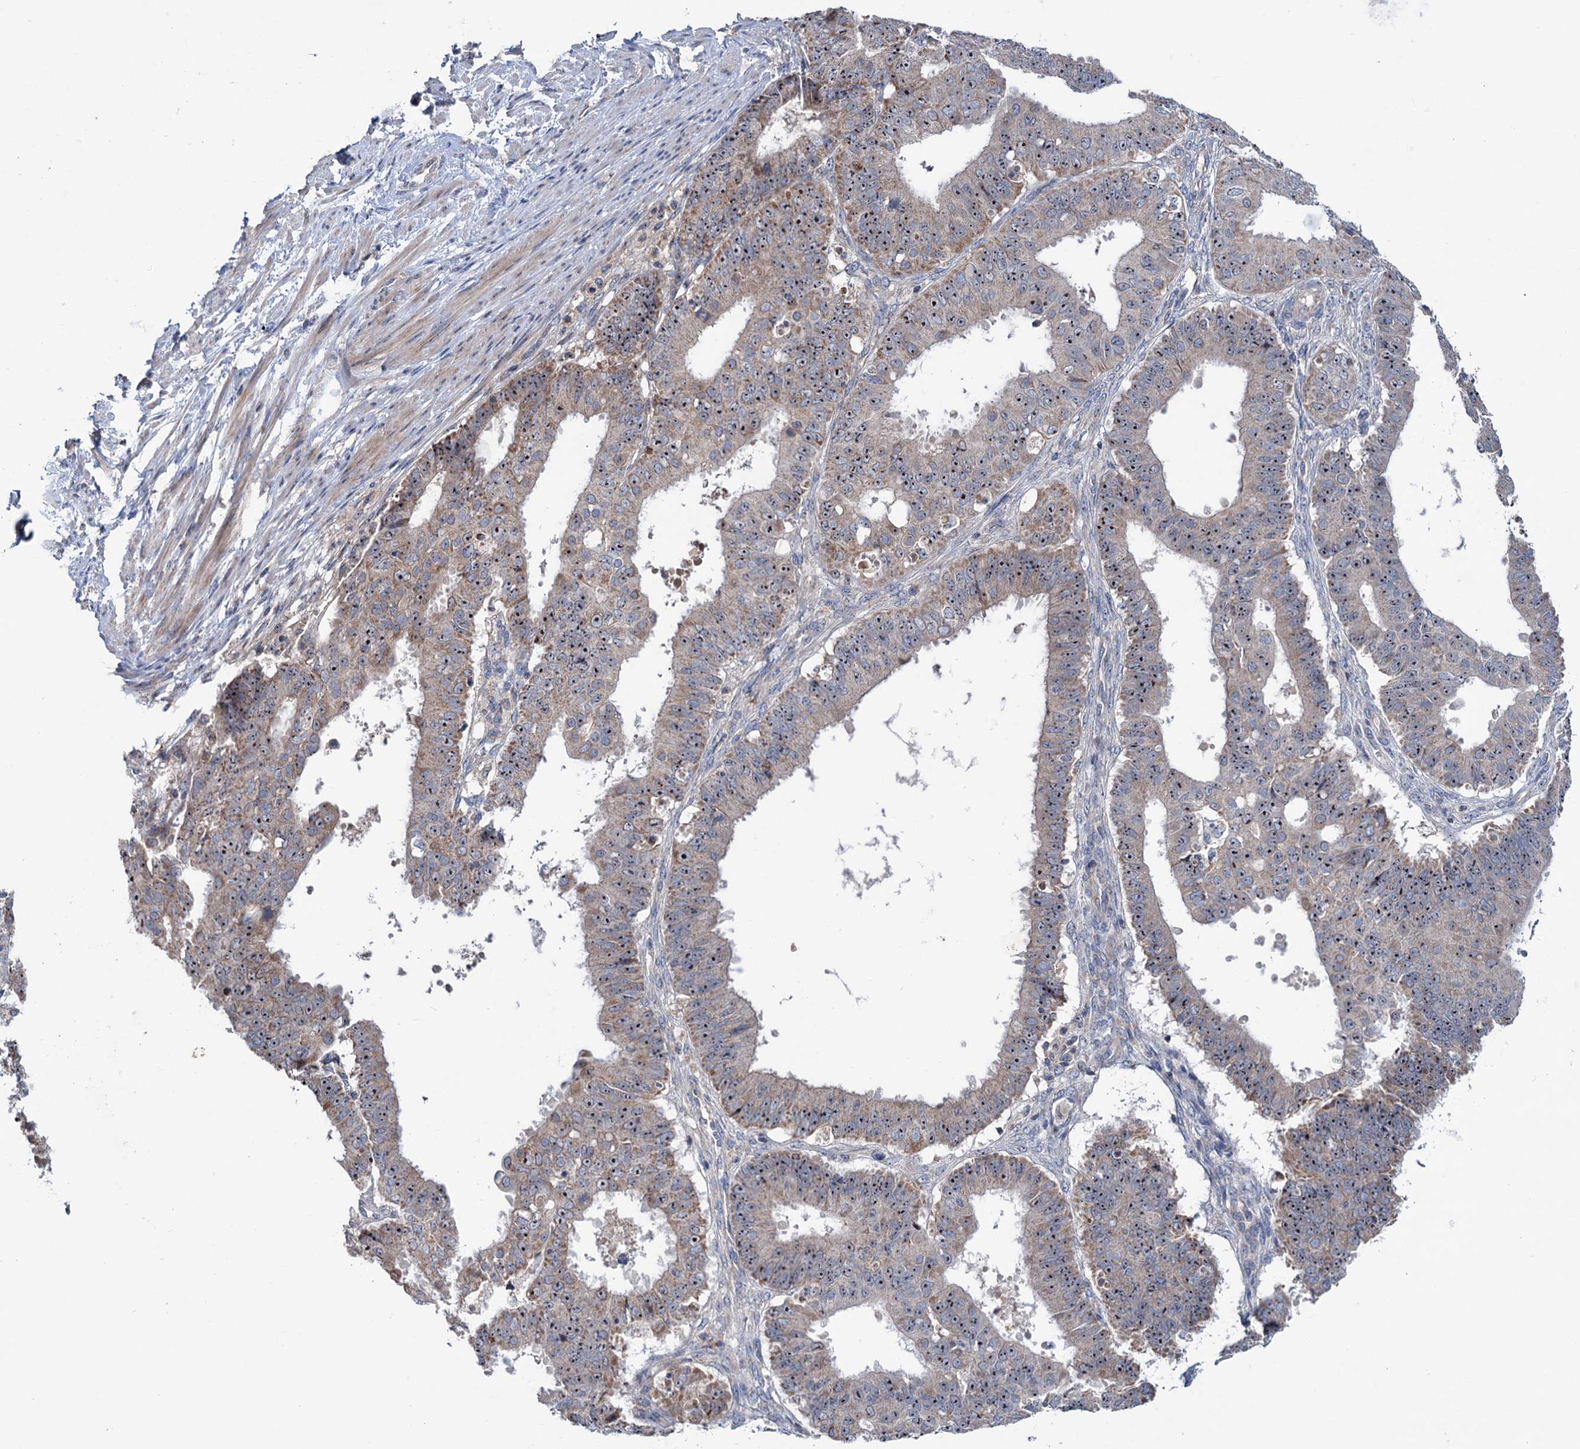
{"staining": {"intensity": "moderate", "quantity": ">75%", "location": "cytoplasmic/membranous,nuclear"}, "tissue": "ovarian cancer", "cell_type": "Tumor cells", "image_type": "cancer", "snomed": [{"axis": "morphology", "description": "Carcinoma, endometroid"}, {"axis": "topography", "description": "Appendix"}, {"axis": "topography", "description": "Ovary"}], "caption": "IHC of human ovarian cancer reveals medium levels of moderate cytoplasmic/membranous and nuclear expression in approximately >75% of tumor cells.", "gene": "HTR3B", "patient": {"sex": "female", "age": 42}}